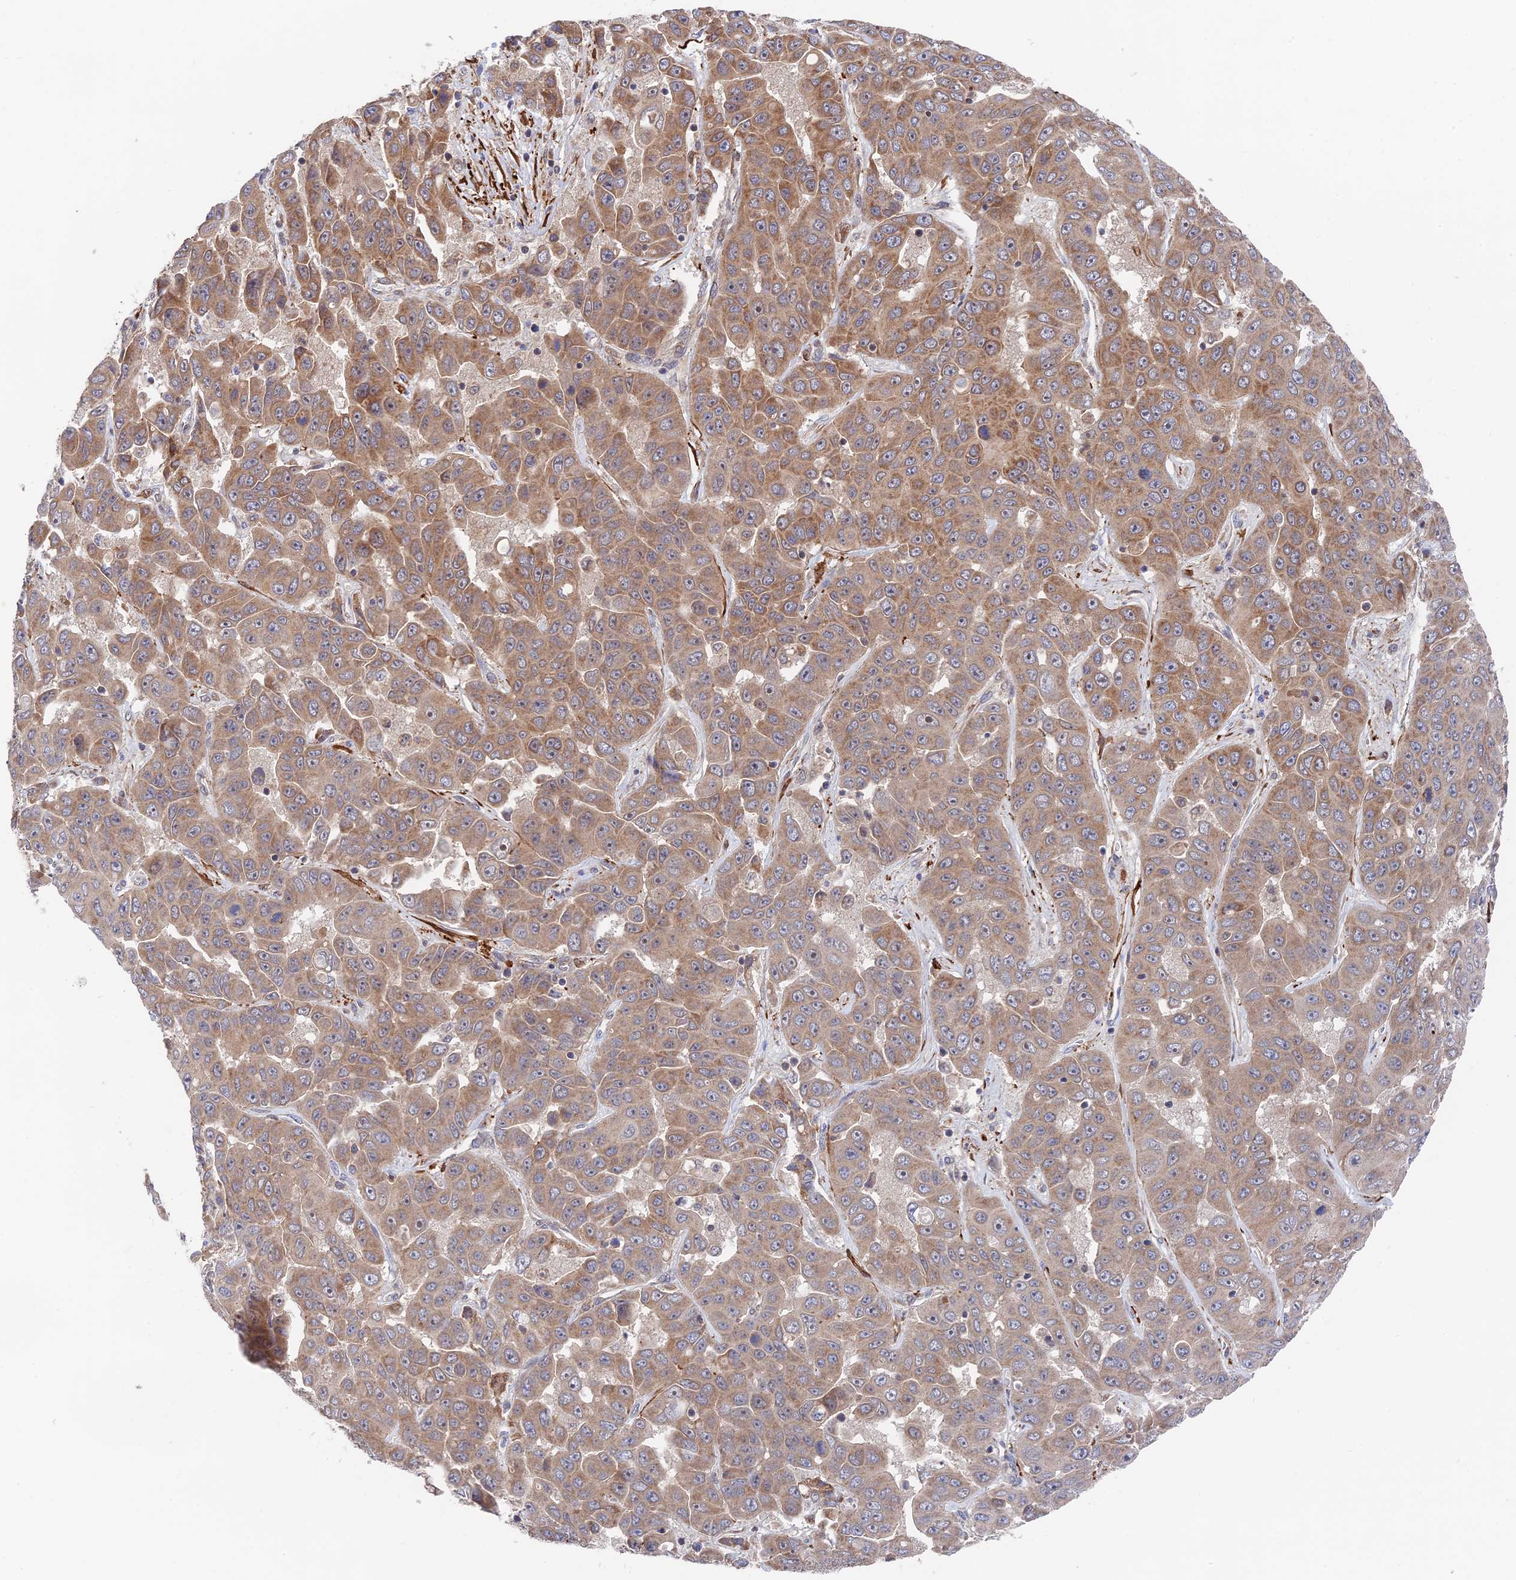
{"staining": {"intensity": "moderate", "quantity": ">75%", "location": "cytoplasmic/membranous"}, "tissue": "liver cancer", "cell_type": "Tumor cells", "image_type": "cancer", "snomed": [{"axis": "morphology", "description": "Cholangiocarcinoma"}, {"axis": "topography", "description": "Liver"}], "caption": "Liver cholangiocarcinoma stained for a protein (brown) exhibits moderate cytoplasmic/membranous positive staining in about >75% of tumor cells.", "gene": "ZNF320", "patient": {"sex": "female", "age": 52}}